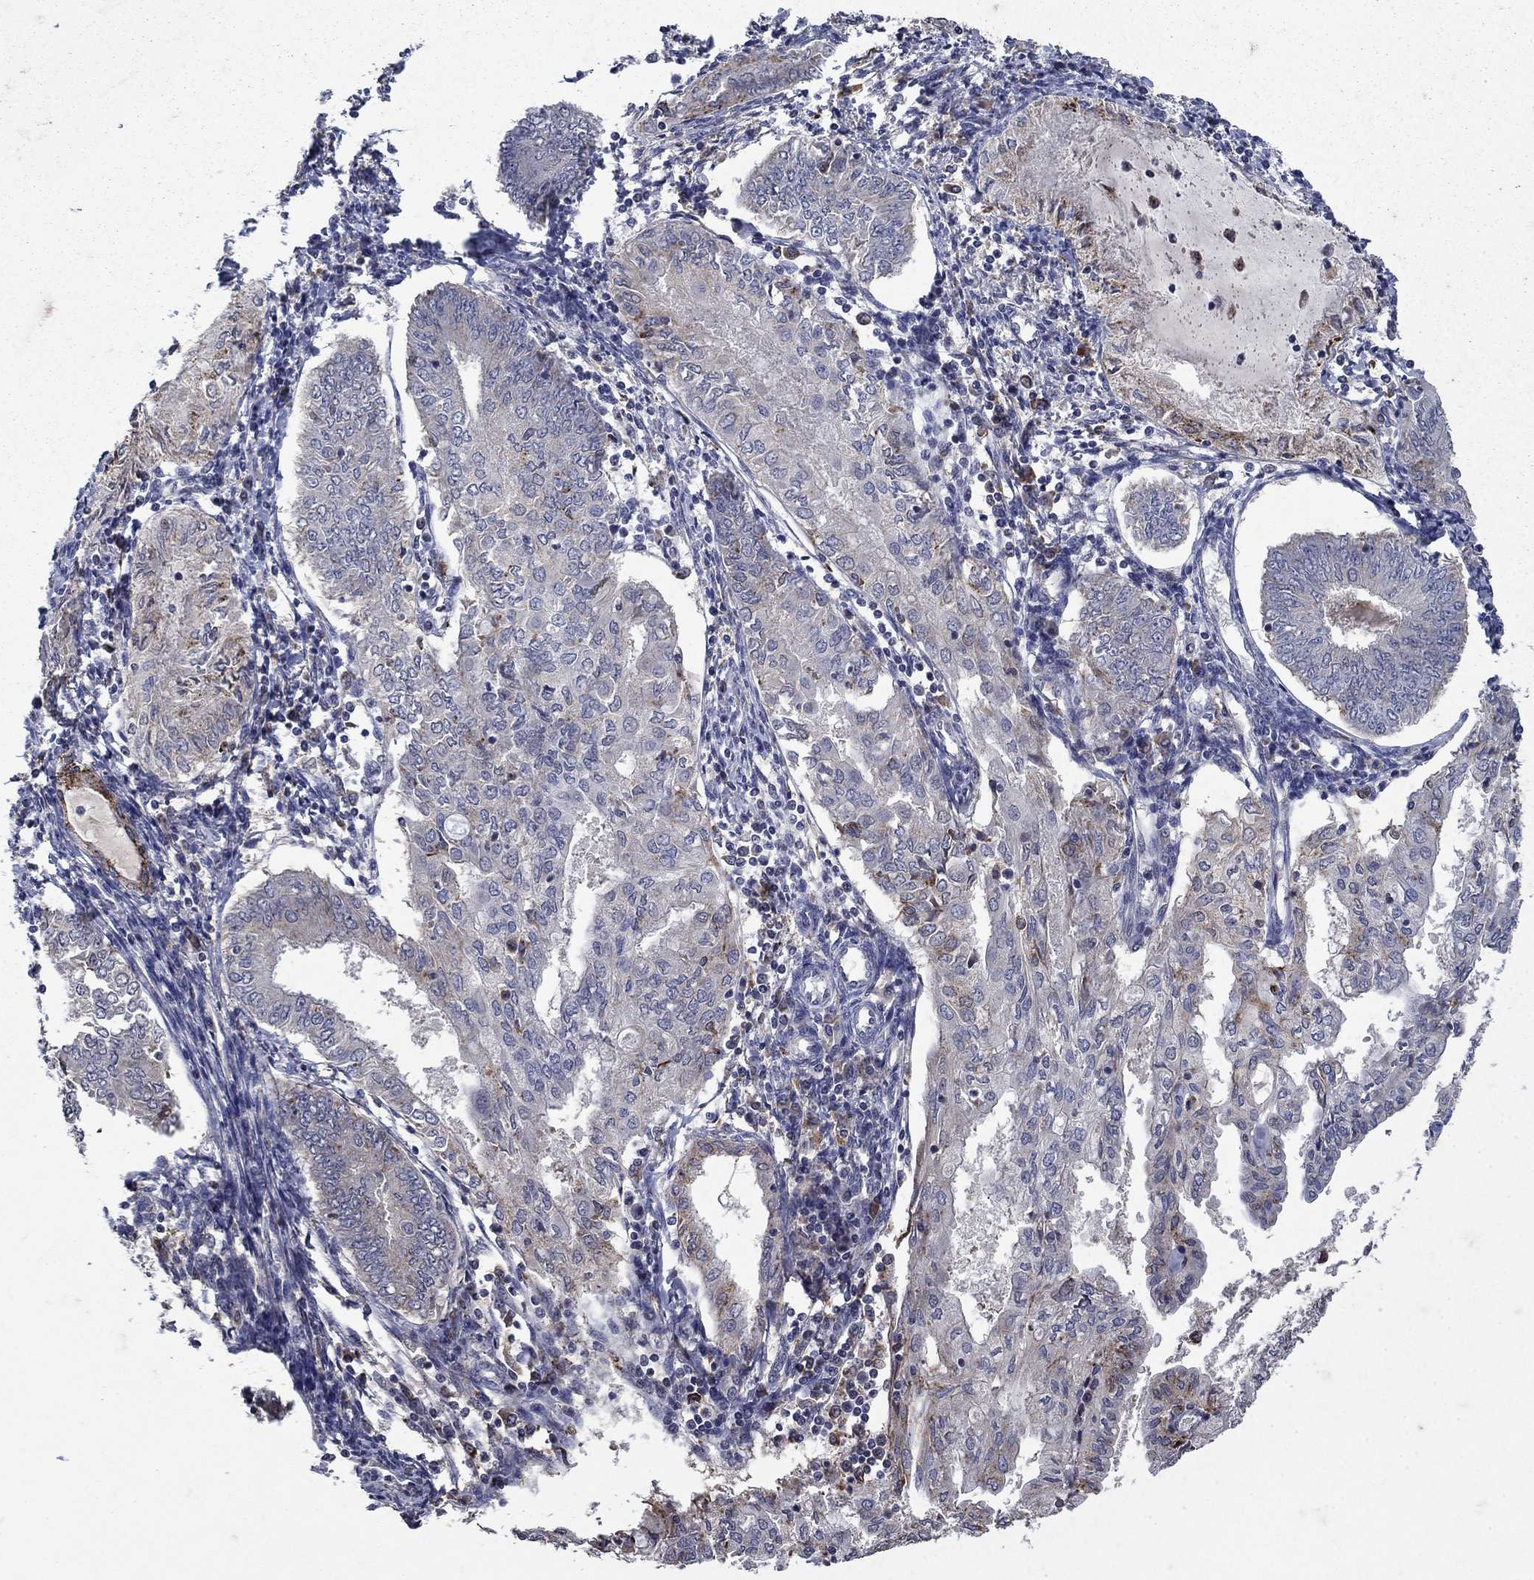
{"staining": {"intensity": "moderate", "quantity": "<25%", "location": "cytoplasmic/membranous"}, "tissue": "endometrial cancer", "cell_type": "Tumor cells", "image_type": "cancer", "snomed": [{"axis": "morphology", "description": "Adenocarcinoma, NOS"}, {"axis": "topography", "description": "Endometrium"}], "caption": "The micrograph exhibits a brown stain indicating the presence of a protein in the cytoplasmic/membranous of tumor cells in endometrial cancer (adenocarcinoma).", "gene": "NPC2", "patient": {"sex": "female", "age": 68}}